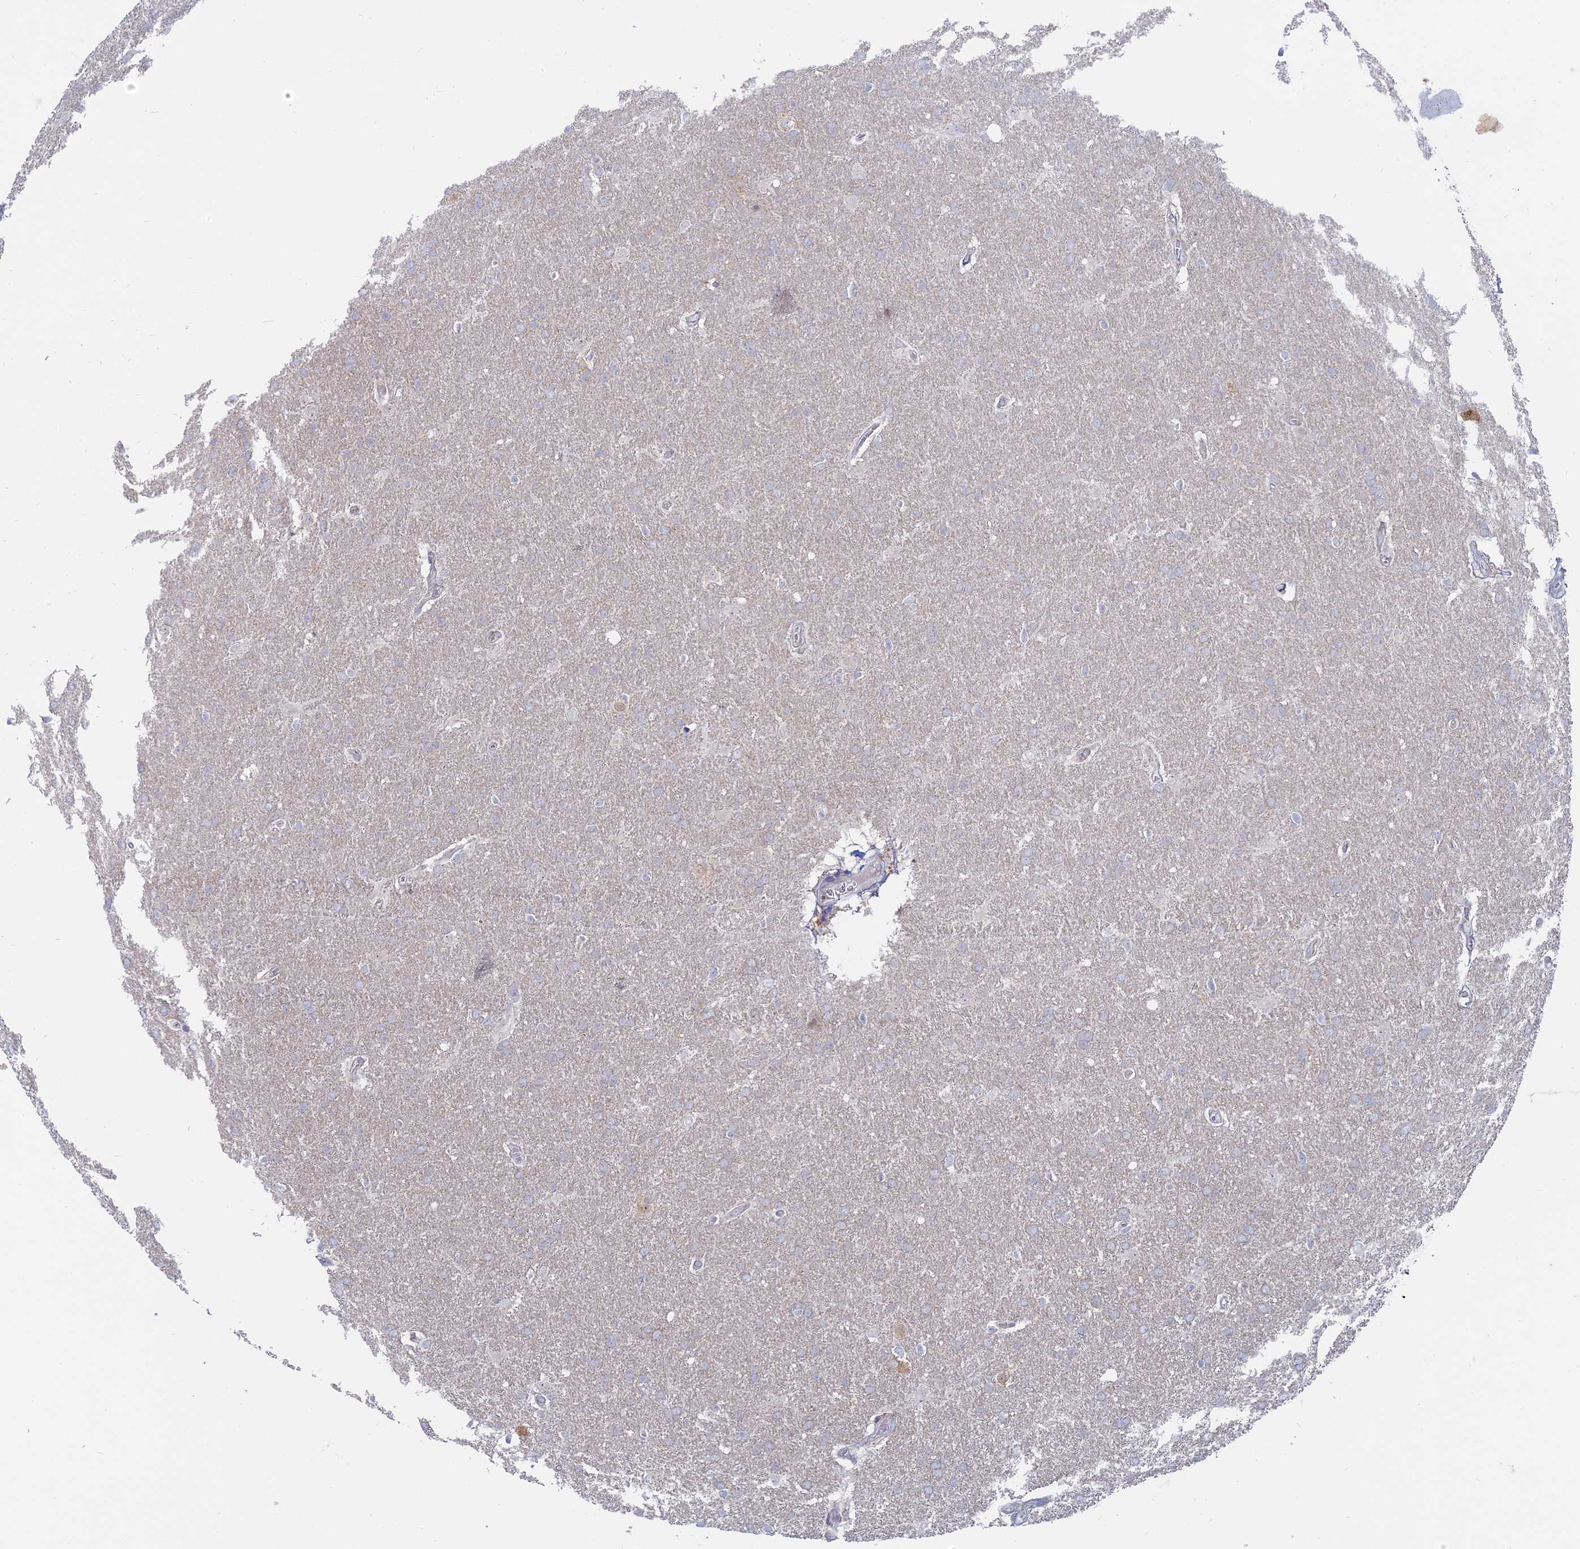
{"staining": {"intensity": "negative", "quantity": "none", "location": "none"}, "tissue": "glioma", "cell_type": "Tumor cells", "image_type": "cancer", "snomed": [{"axis": "morphology", "description": "Glioma, malignant, Low grade"}, {"axis": "topography", "description": "Brain"}], "caption": "This is an immunohistochemistry (IHC) photomicrograph of human malignant glioma (low-grade). There is no expression in tumor cells.", "gene": "TBC1D30", "patient": {"sex": "female", "age": 32}}